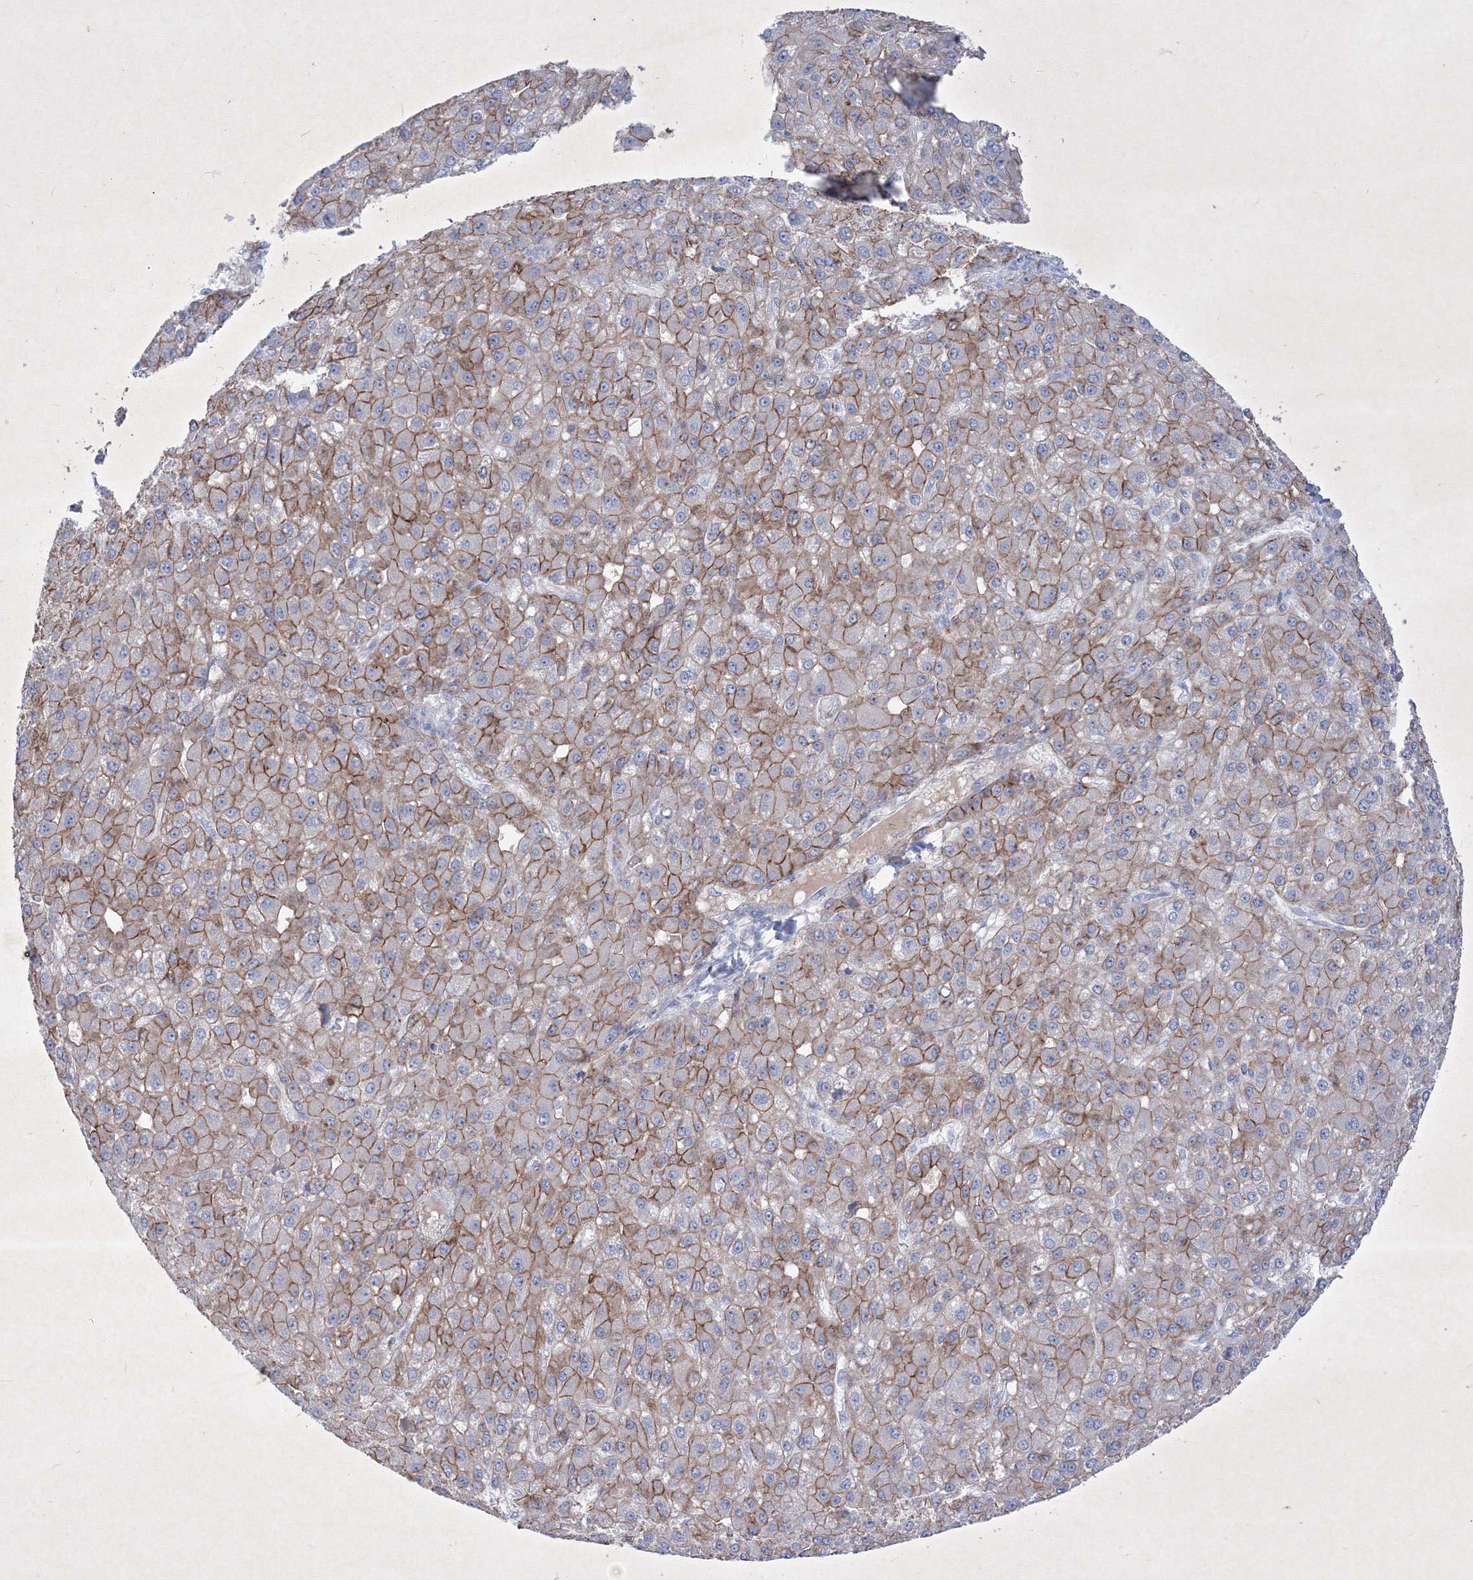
{"staining": {"intensity": "moderate", "quantity": ">75%", "location": "cytoplasmic/membranous"}, "tissue": "liver cancer", "cell_type": "Tumor cells", "image_type": "cancer", "snomed": [{"axis": "morphology", "description": "Carcinoma, Hepatocellular, NOS"}, {"axis": "topography", "description": "Liver"}], "caption": "Human liver hepatocellular carcinoma stained for a protein (brown) exhibits moderate cytoplasmic/membranous positive expression in about >75% of tumor cells.", "gene": "TMEM139", "patient": {"sex": "male", "age": 67}}